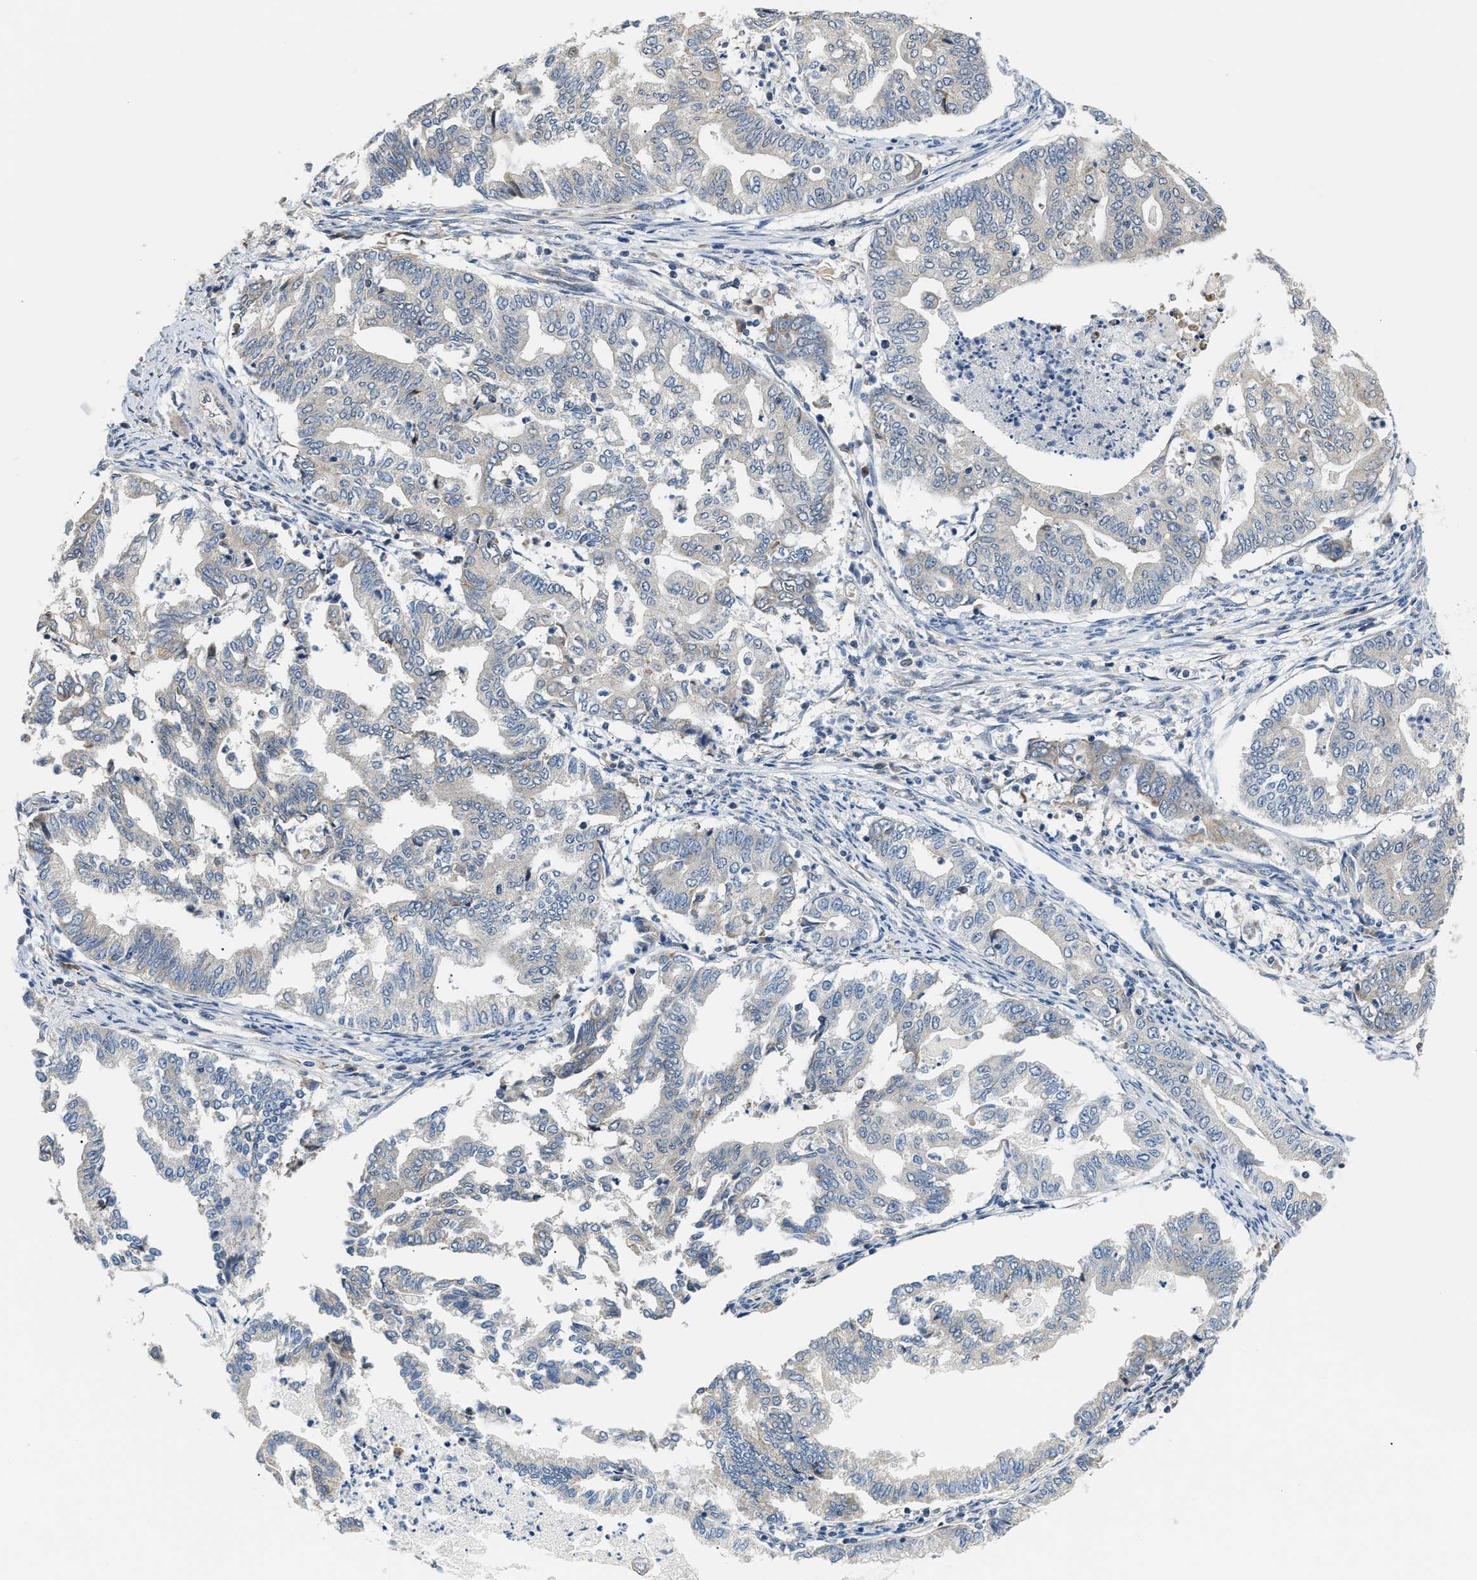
{"staining": {"intensity": "negative", "quantity": "none", "location": "none"}, "tissue": "endometrial cancer", "cell_type": "Tumor cells", "image_type": "cancer", "snomed": [{"axis": "morphology", "description": "Adenocarcinoma, NOS"}, {"axis": "topography", "description": "Endometrium"}], "caption": "Tumor cells are negative for brown protein staining in endometrial cancer (adenocarcinoma).", "gene": "TNIP2", "patient": {"sex": "female", "age": 79}}